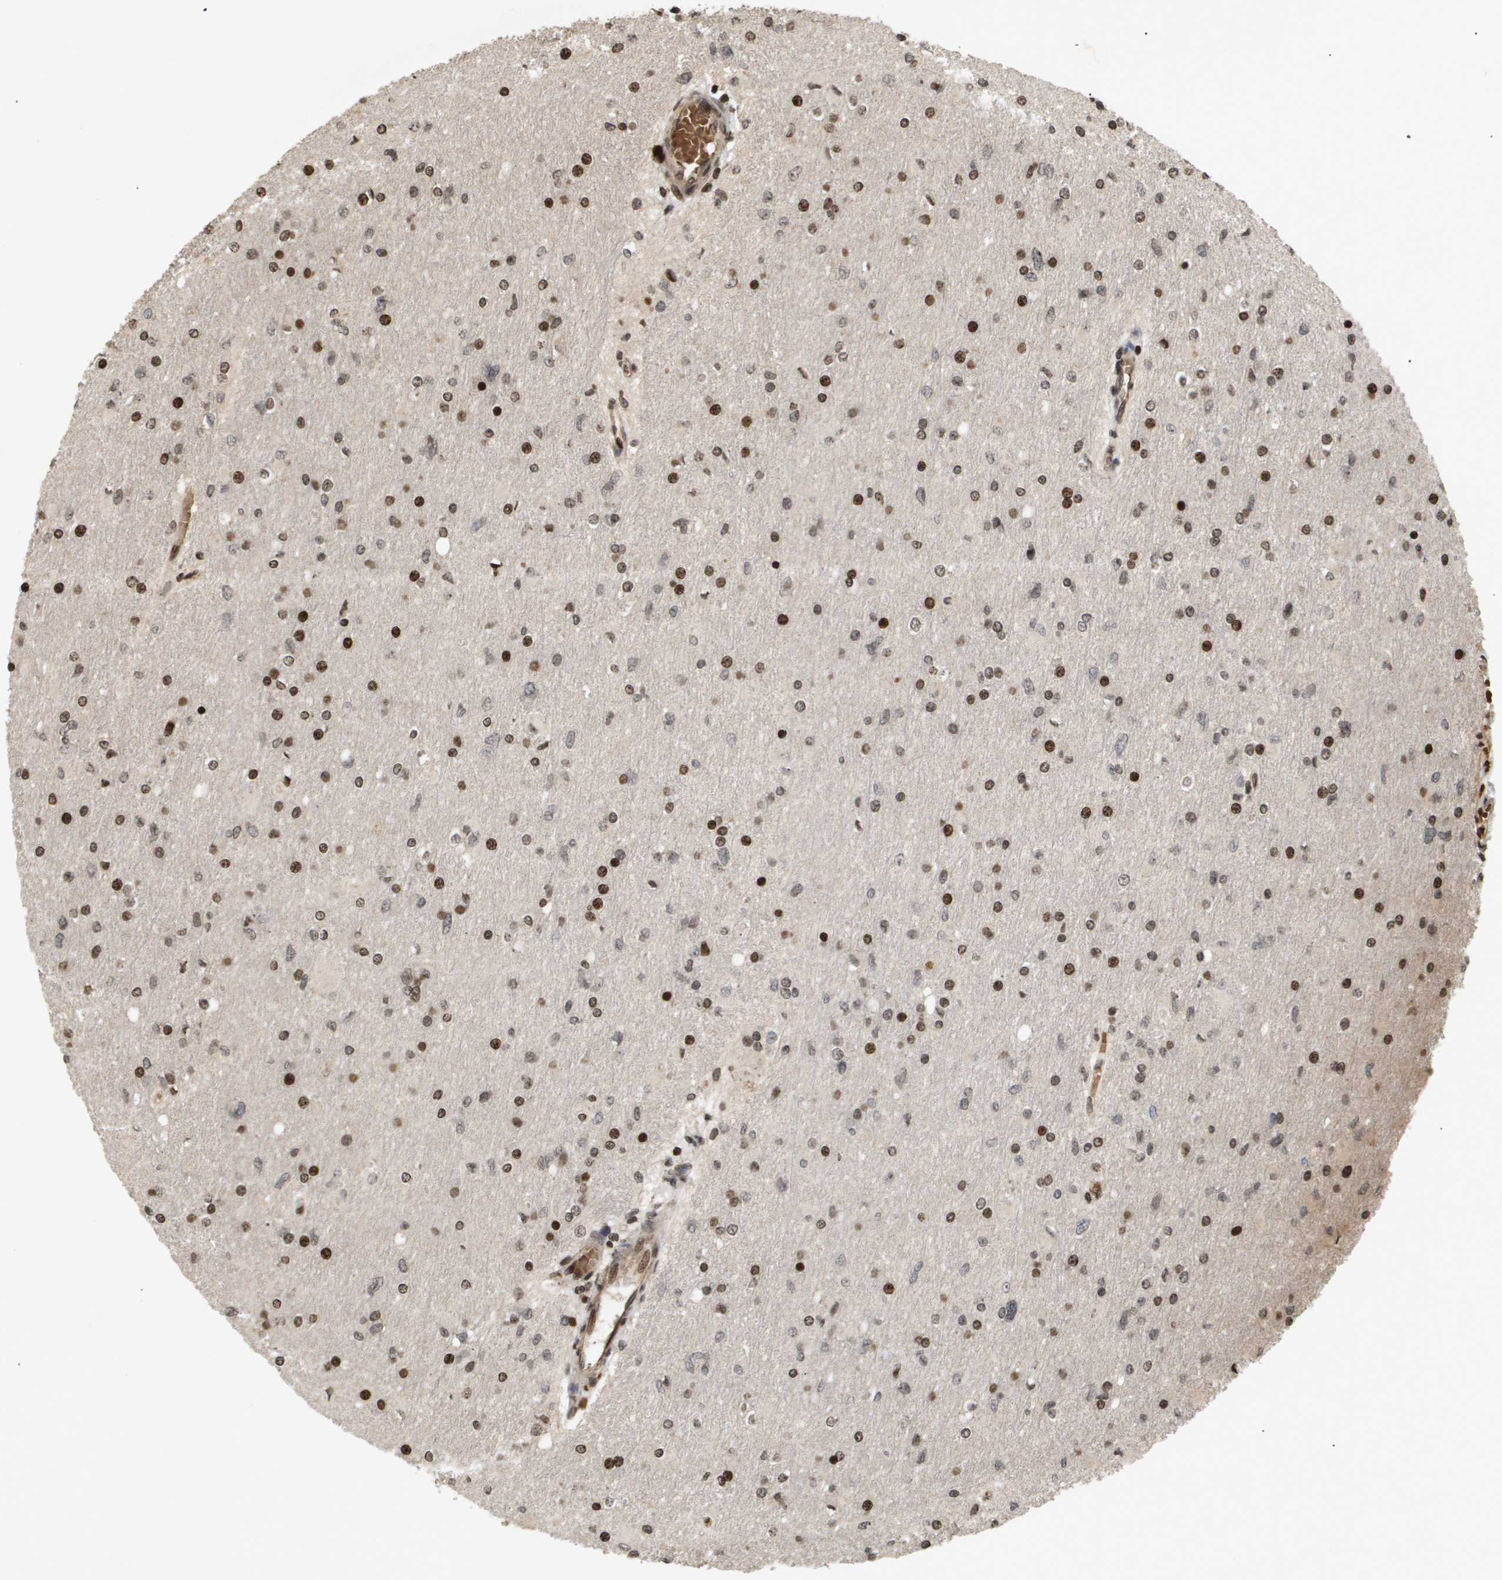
{"staining": {"intensity": "moderate", "quantity": ">75%", "location": "nuclear"}, "tissue": "glioma", "cell_type": "Tumor cells", "image_type": "cancer", "snomed": [{"axis": "morphology", "description": "Glioma, malignant, High grade"}, {"axis": "topography", "description": "Cerebral cortex"}], "caption": "Immunohistochemistry (IHC) image of human high-grade glioma (malignant) stained for a protein (brown), which shows medium levels of moderate nuclear positivity in about >75% of tumor cells.", "gene": "HSPA6", "patient": {"sex": "female", "age": 36}}